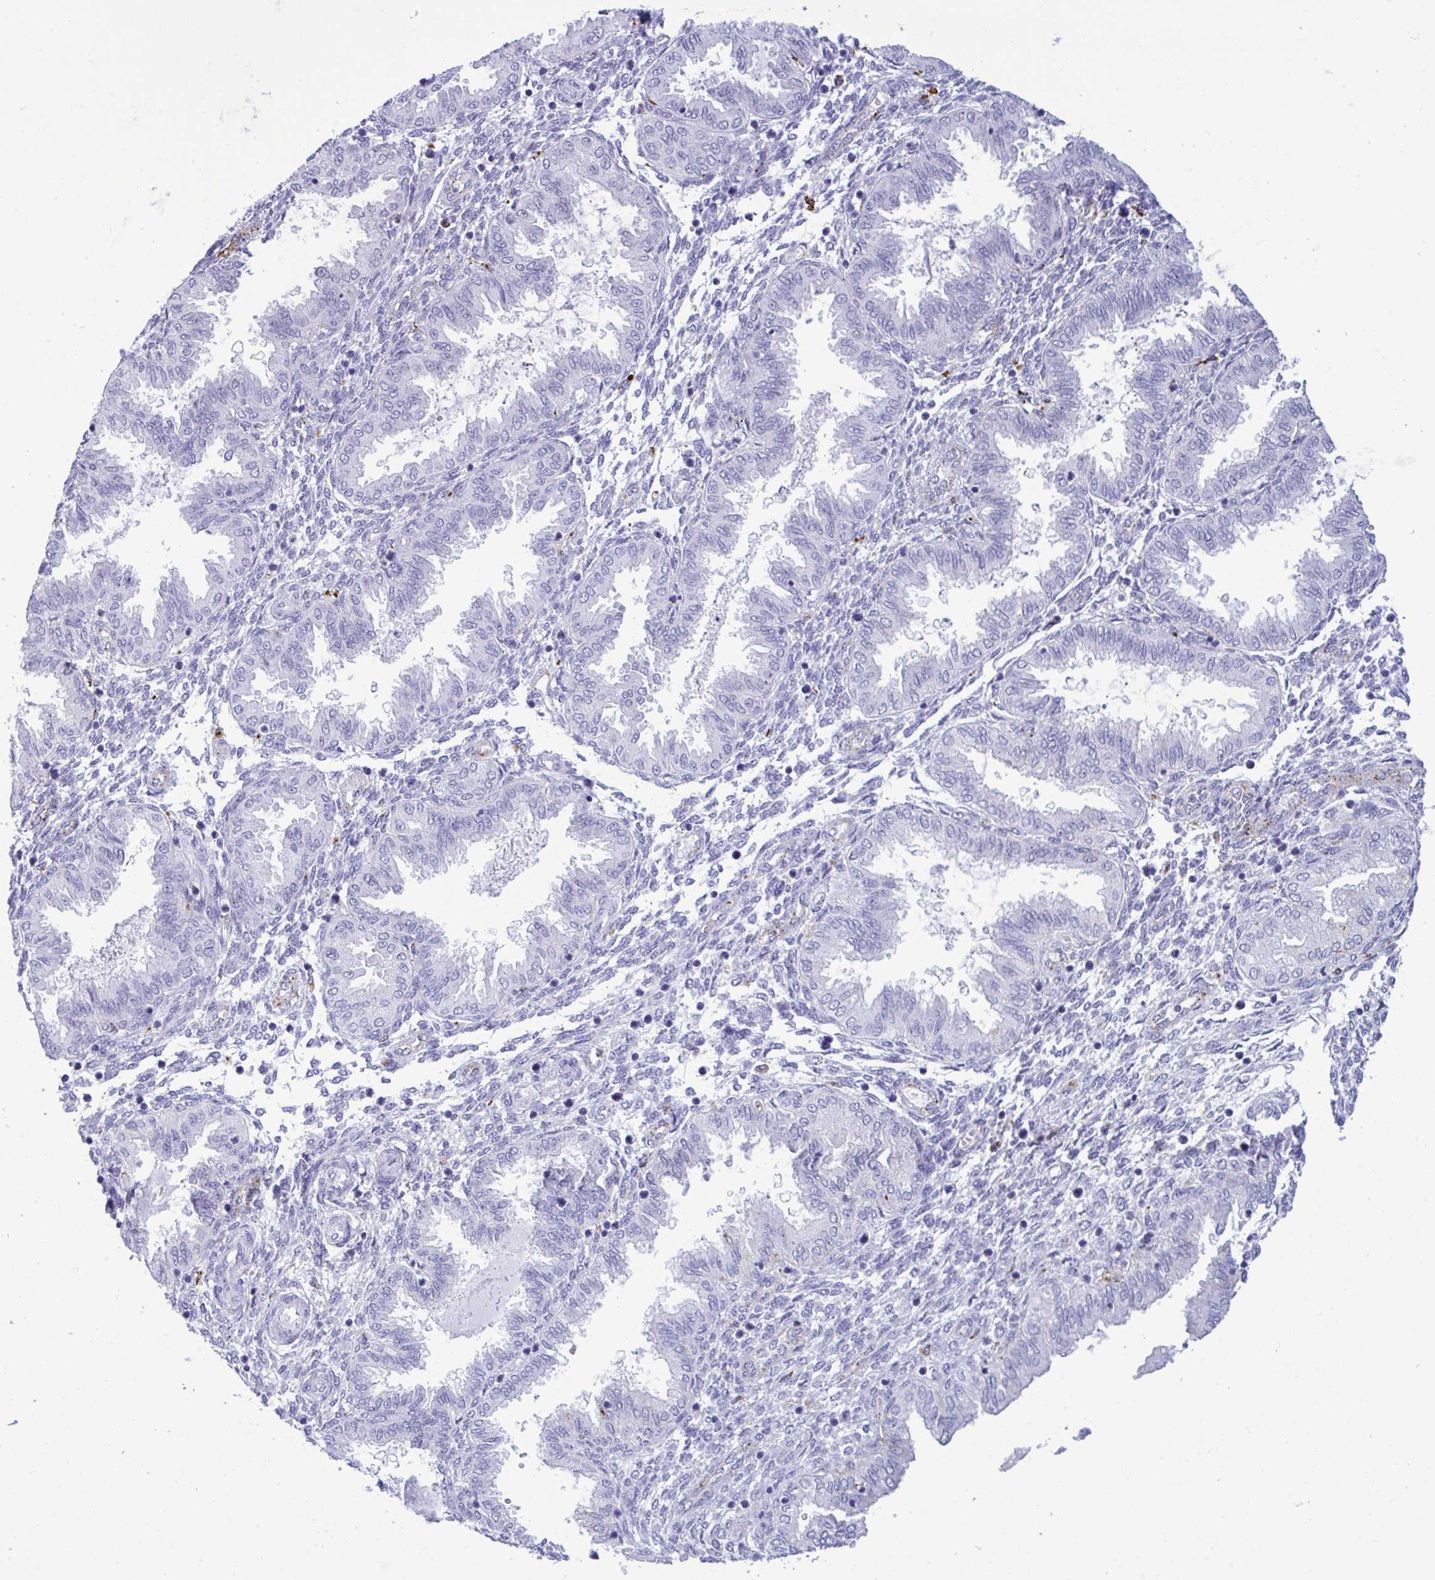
{"staining": {"intensity": "negative", "quantity": "none", "location": "none"}, "tissue": "endometrium", "cell_type": "Cells in endometrial stroma", "image_type": "normal", "snomed": [{"axis": "morphology", "description": "Normal tissue, NOS"}, {"axis": "topography", "description": "Endometrium"}], "caption": "Immunohistochemical staining of unremarkable human endometrium displays no significant expression in cells in endometrial stroma.", "gene": "CPVL", "patient": {"sex": "female", "age": 33}}